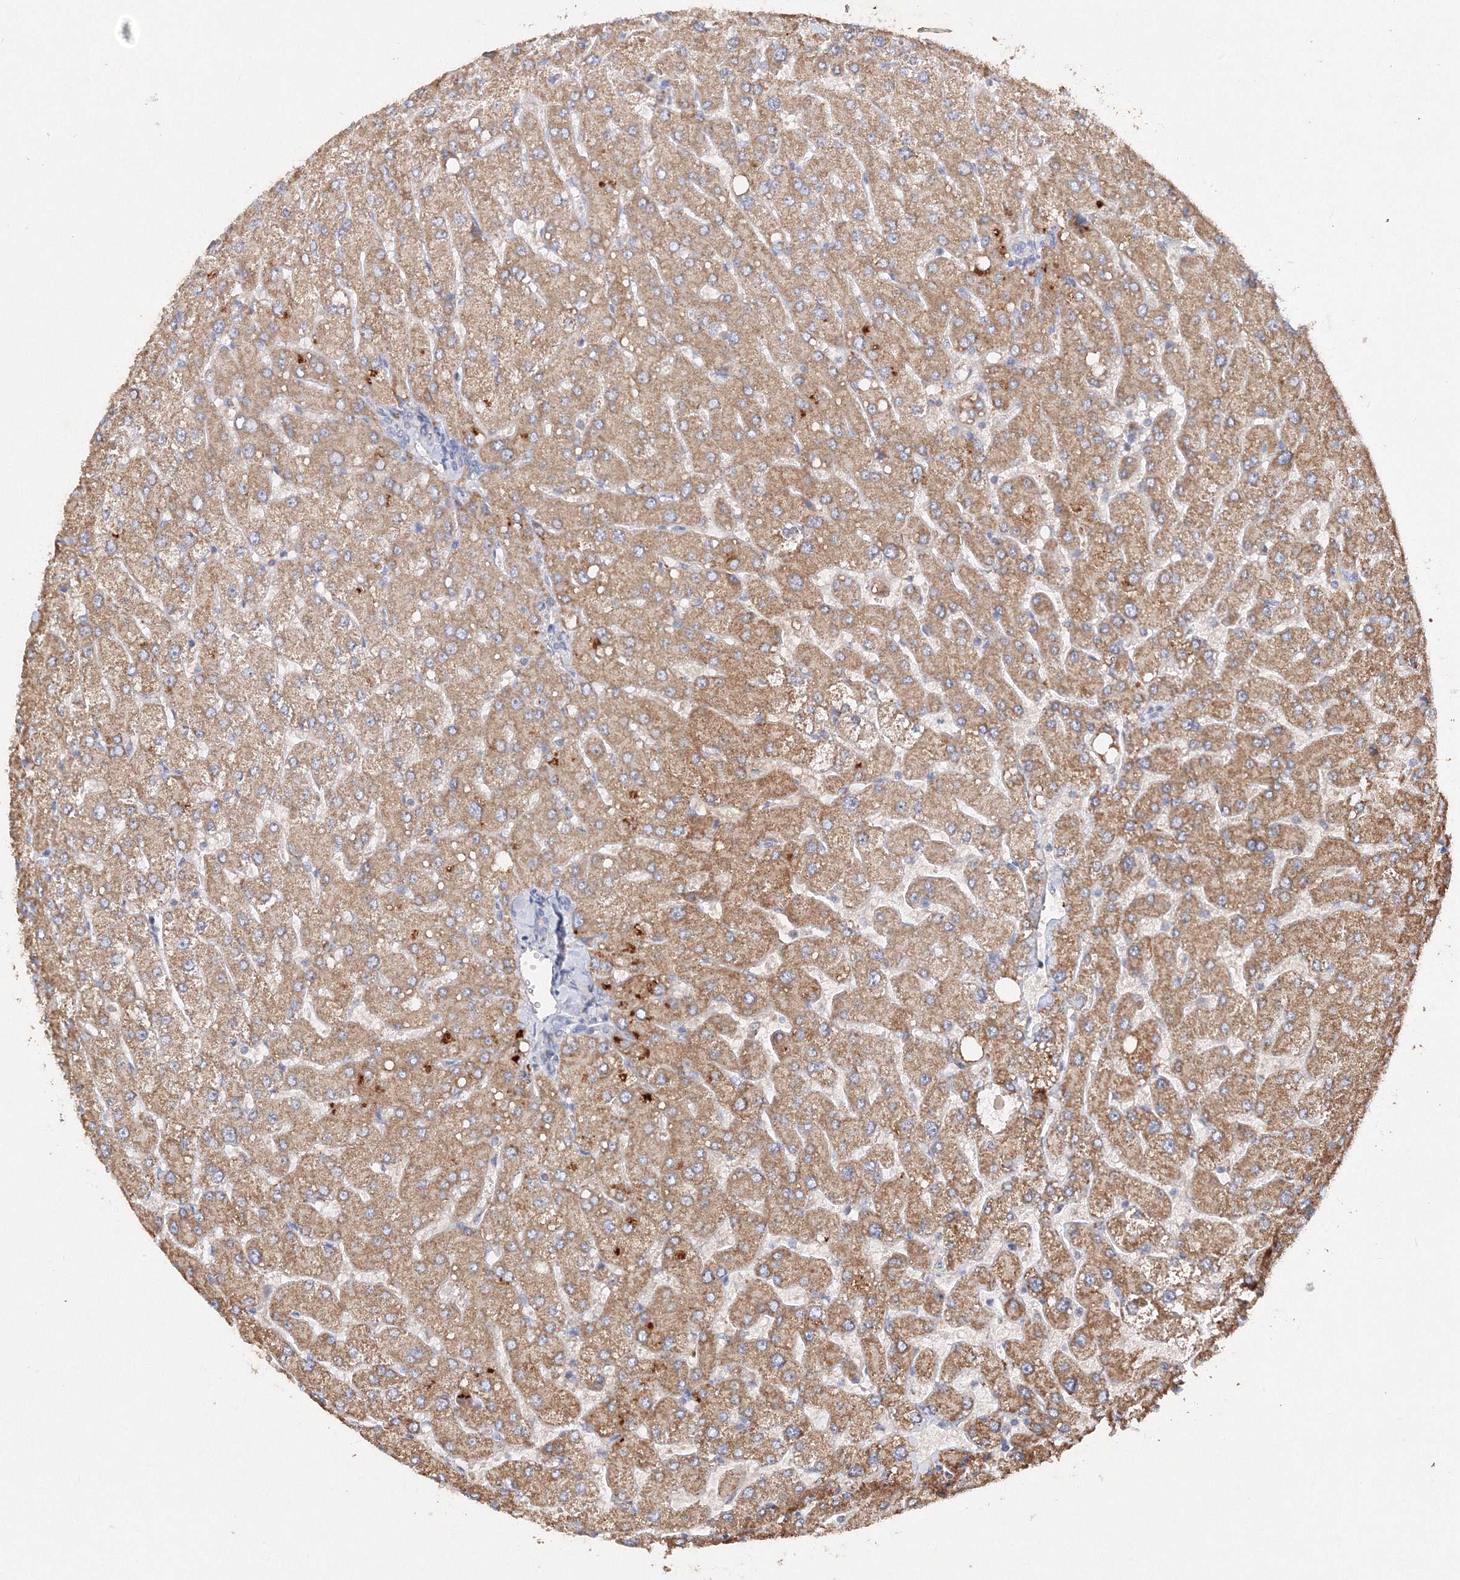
{"staining": {"intensity": "negative", "quantity": "none", "location": "none"}, "tissue": "liver", "cell_type": "Cholangiocytes", "image_type": "normal", "snomed": [{"axis": "morphology", "description": "Normal tissue, NOS"}, {"axis": "topography", "description": "Liver"}], "caption": "Immunohistochemistry image of normal liver: liver stained with DAB exhibits no significant protein positivity in cholangiocytes.", "gene": "GLS", "patient": {"sex": "male", "age": 55}}